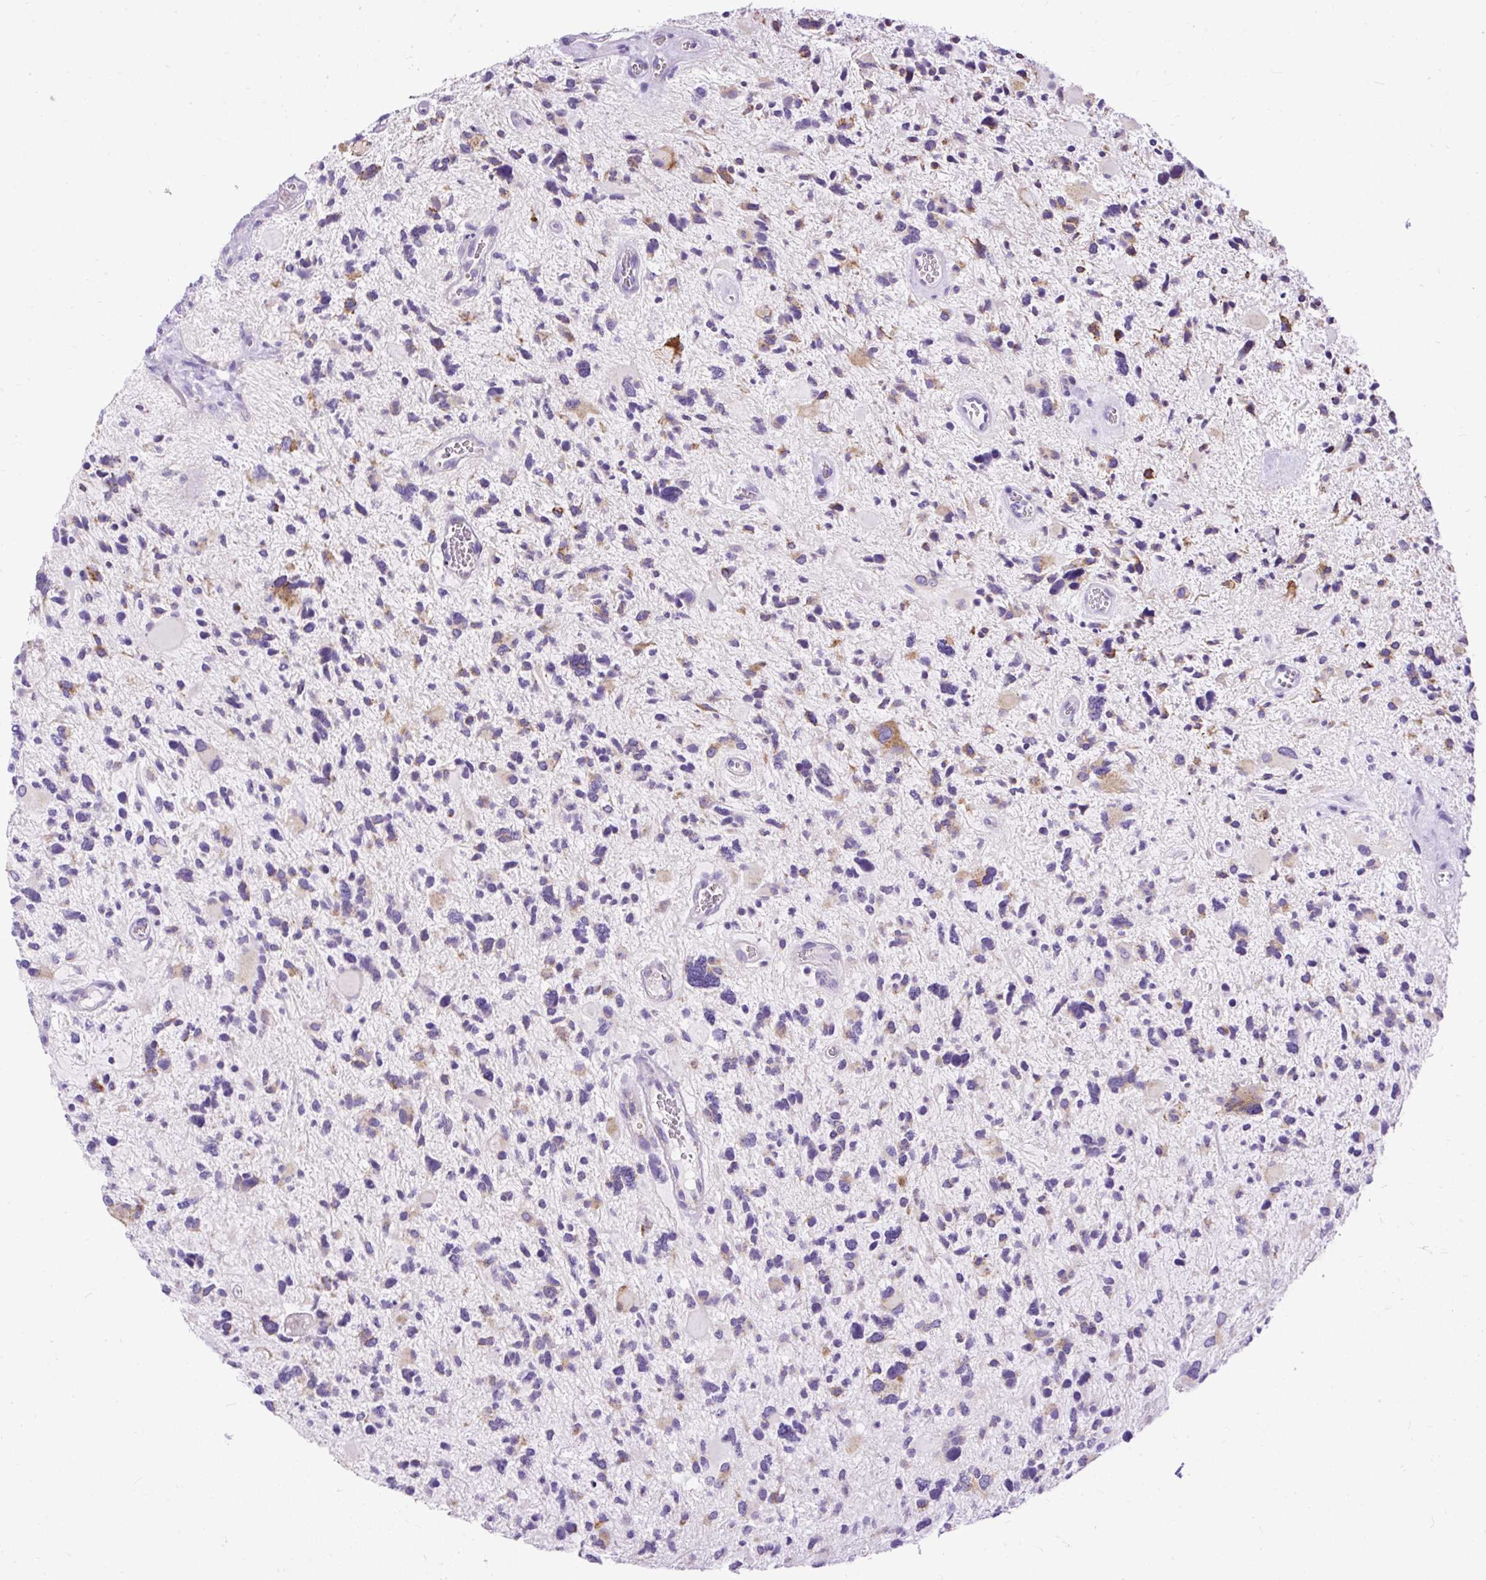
{"staining": {"intensity": "moderate", "quantity": "<25%", "location": "cytoplasmic/membranous"}, "tissue": "glioma", "cell_type": "Tumor cells", "image_type": "cancer", "snomed": [{"axis": "morphology", "description": "Glioma, malignant, High grade"}, {"axis": "topography", "description": "Brain"}], "caption": "A micrograph of human high-grade glioma (malignant) stained for a protein shows moderate cytoplasmic/membranous brown staining in tumor cells. Using DAB (3,3'-diaminobenzidine) (brown) and hematoxylin (blue) stains, captured at high magnification using brightfield microscopy.", "gene": "SYBU", "patient": {"sex": "female", "age": 11}}